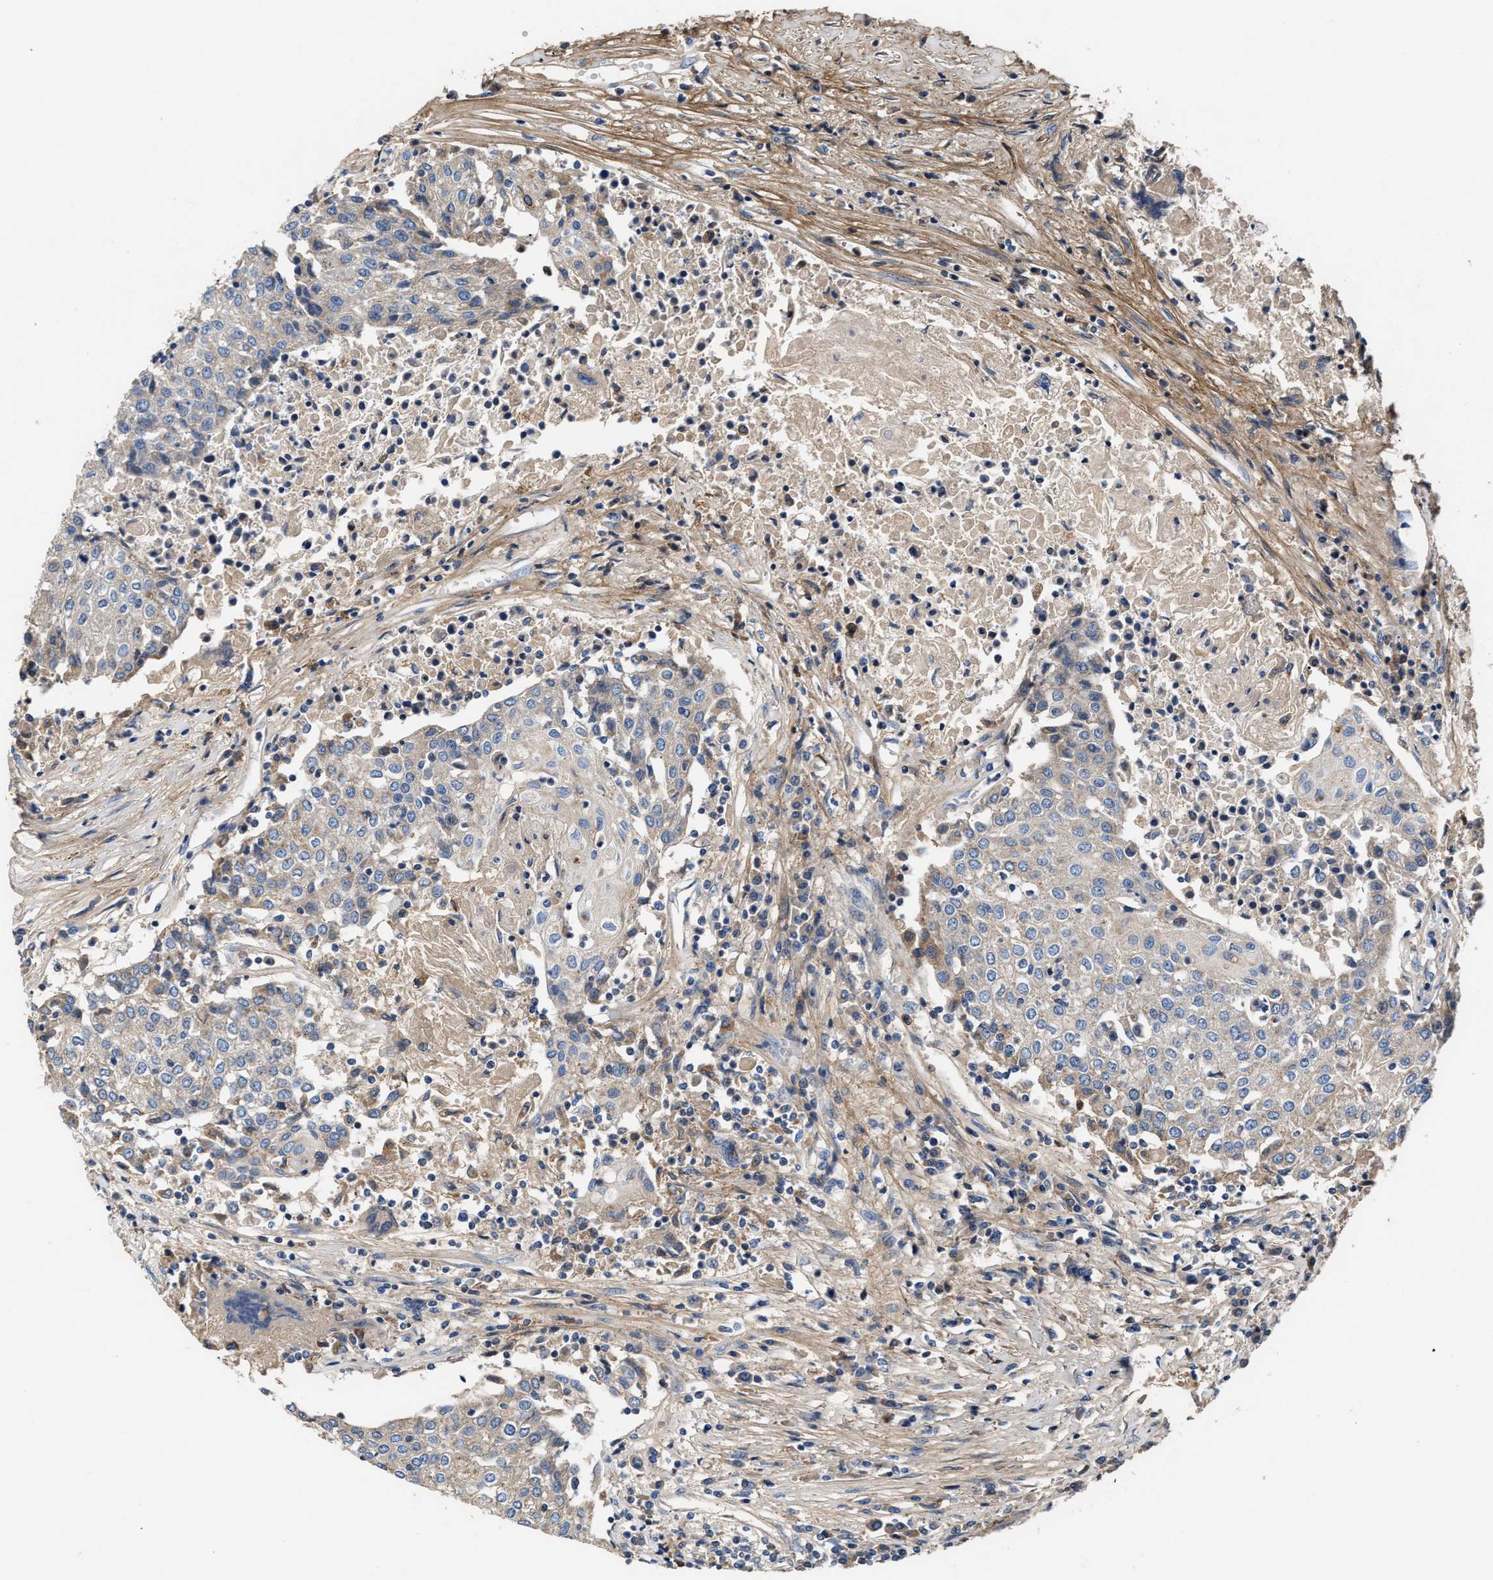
{"staining": {"intensity": "negative", "quantity": "none", "location": "none"}, "tissue": "urothelial cancer", "cell_type": "Tumor cells", "image_type": "cancer", "snomed": [{"axis": "morphology", "description": "Urothelial carcinoma, High grade"}, {"axis": "topography", "description": "Urinary bladder"}], "caption": "Histopathology image shows no protein positivity in tumor cells of high-grade urothelial carcinoma tissue.", "gene": "CCDC171", "patient": {"sex": "female", "age": 85}}